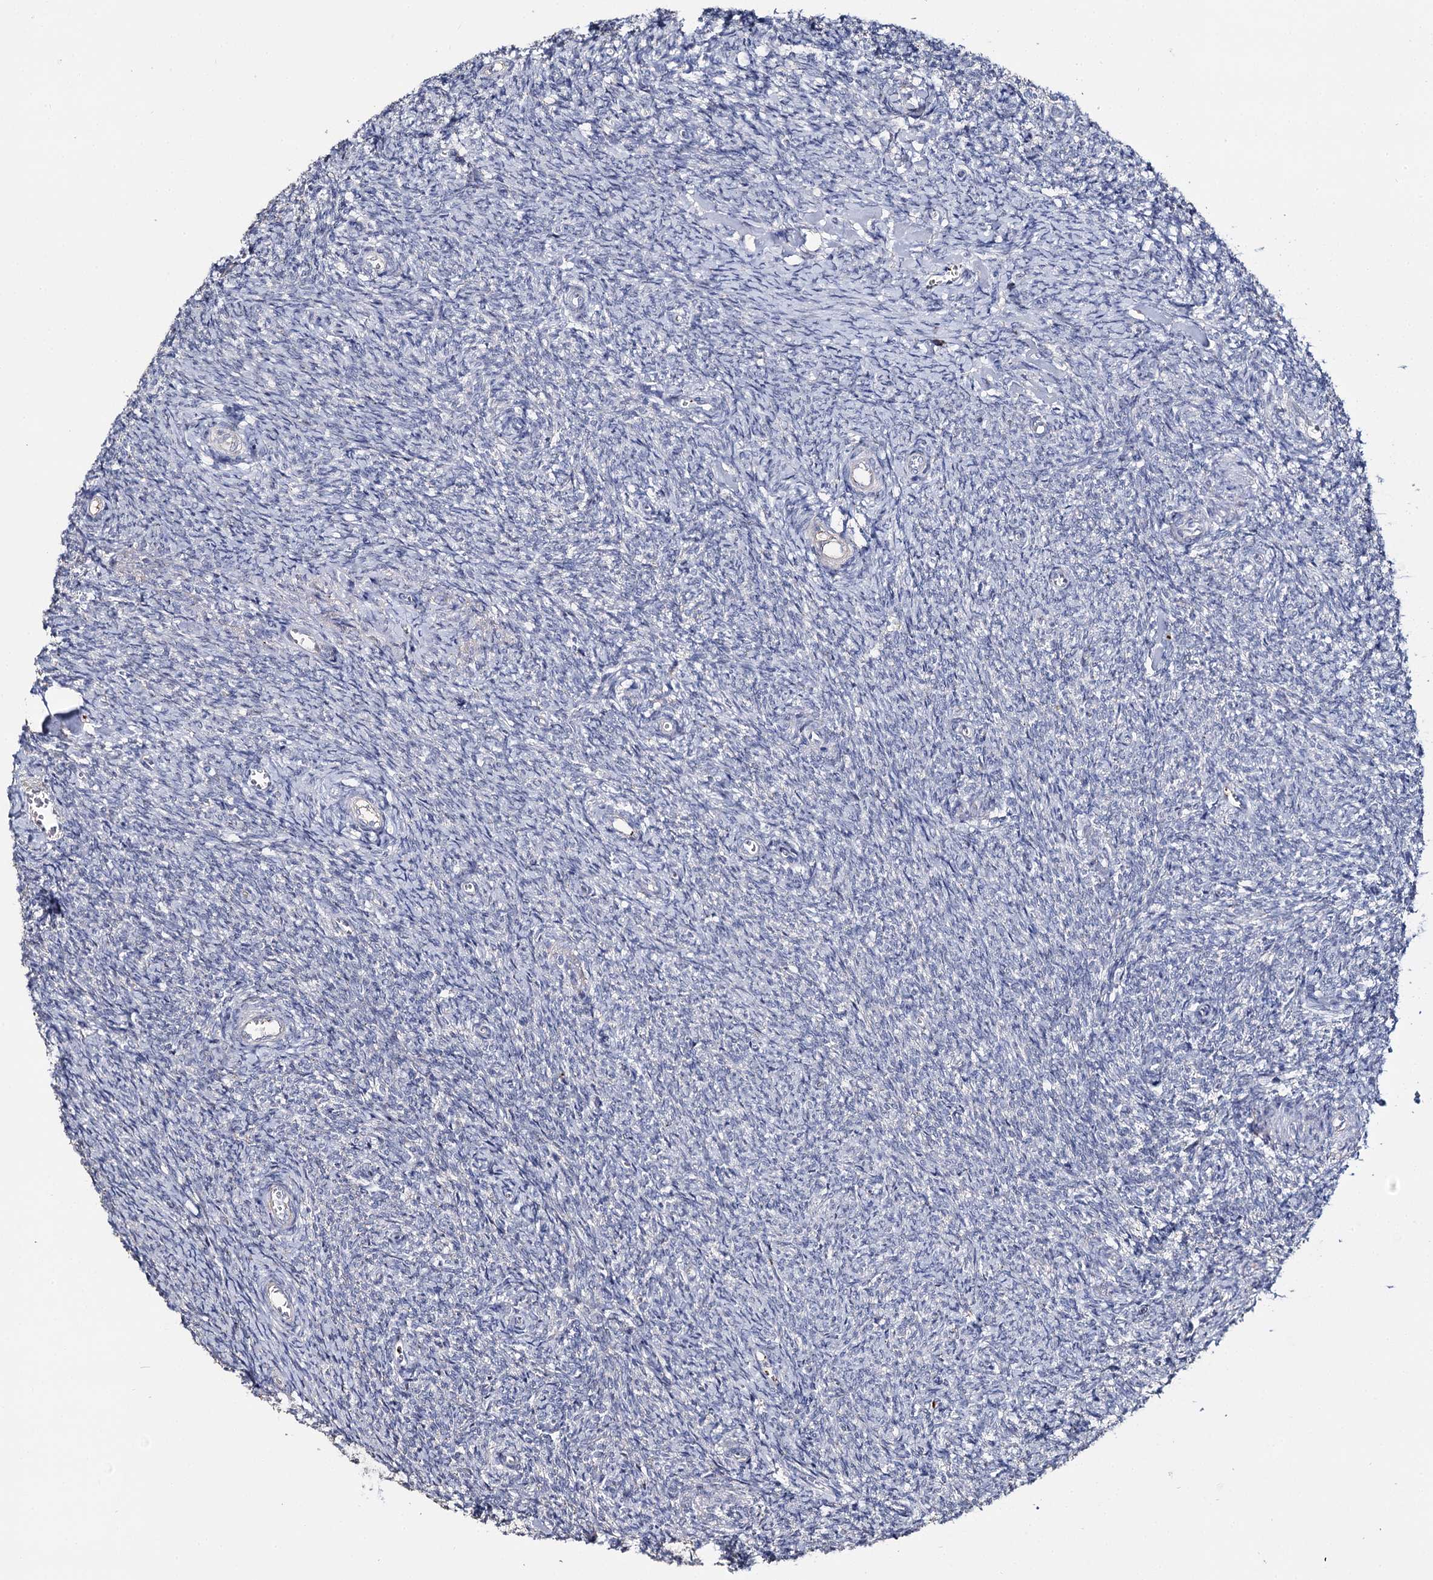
{"staining": {"intensity": "negative", "quantity": "none", "location": "none"}, "tissue": "ovary", "cell_type": "Ovarian stroma cells", "image_type": "normal", "snomed": [{"axis": "morphology", "description": "Normal tissue, NOS"}, {"axis": "topography", "description": "Ovary"}], "caption": "A high-resolution image shows IHC staining of benign ovary, which displays no significant staining in ovarian stroma cells. Brightfield microscopy of IHC stained with DAB (brown) and hematoxylin (blue), captured at high magnification.", "gene": "DNAH6", "patient": {"sex": "female", "age": 44}}